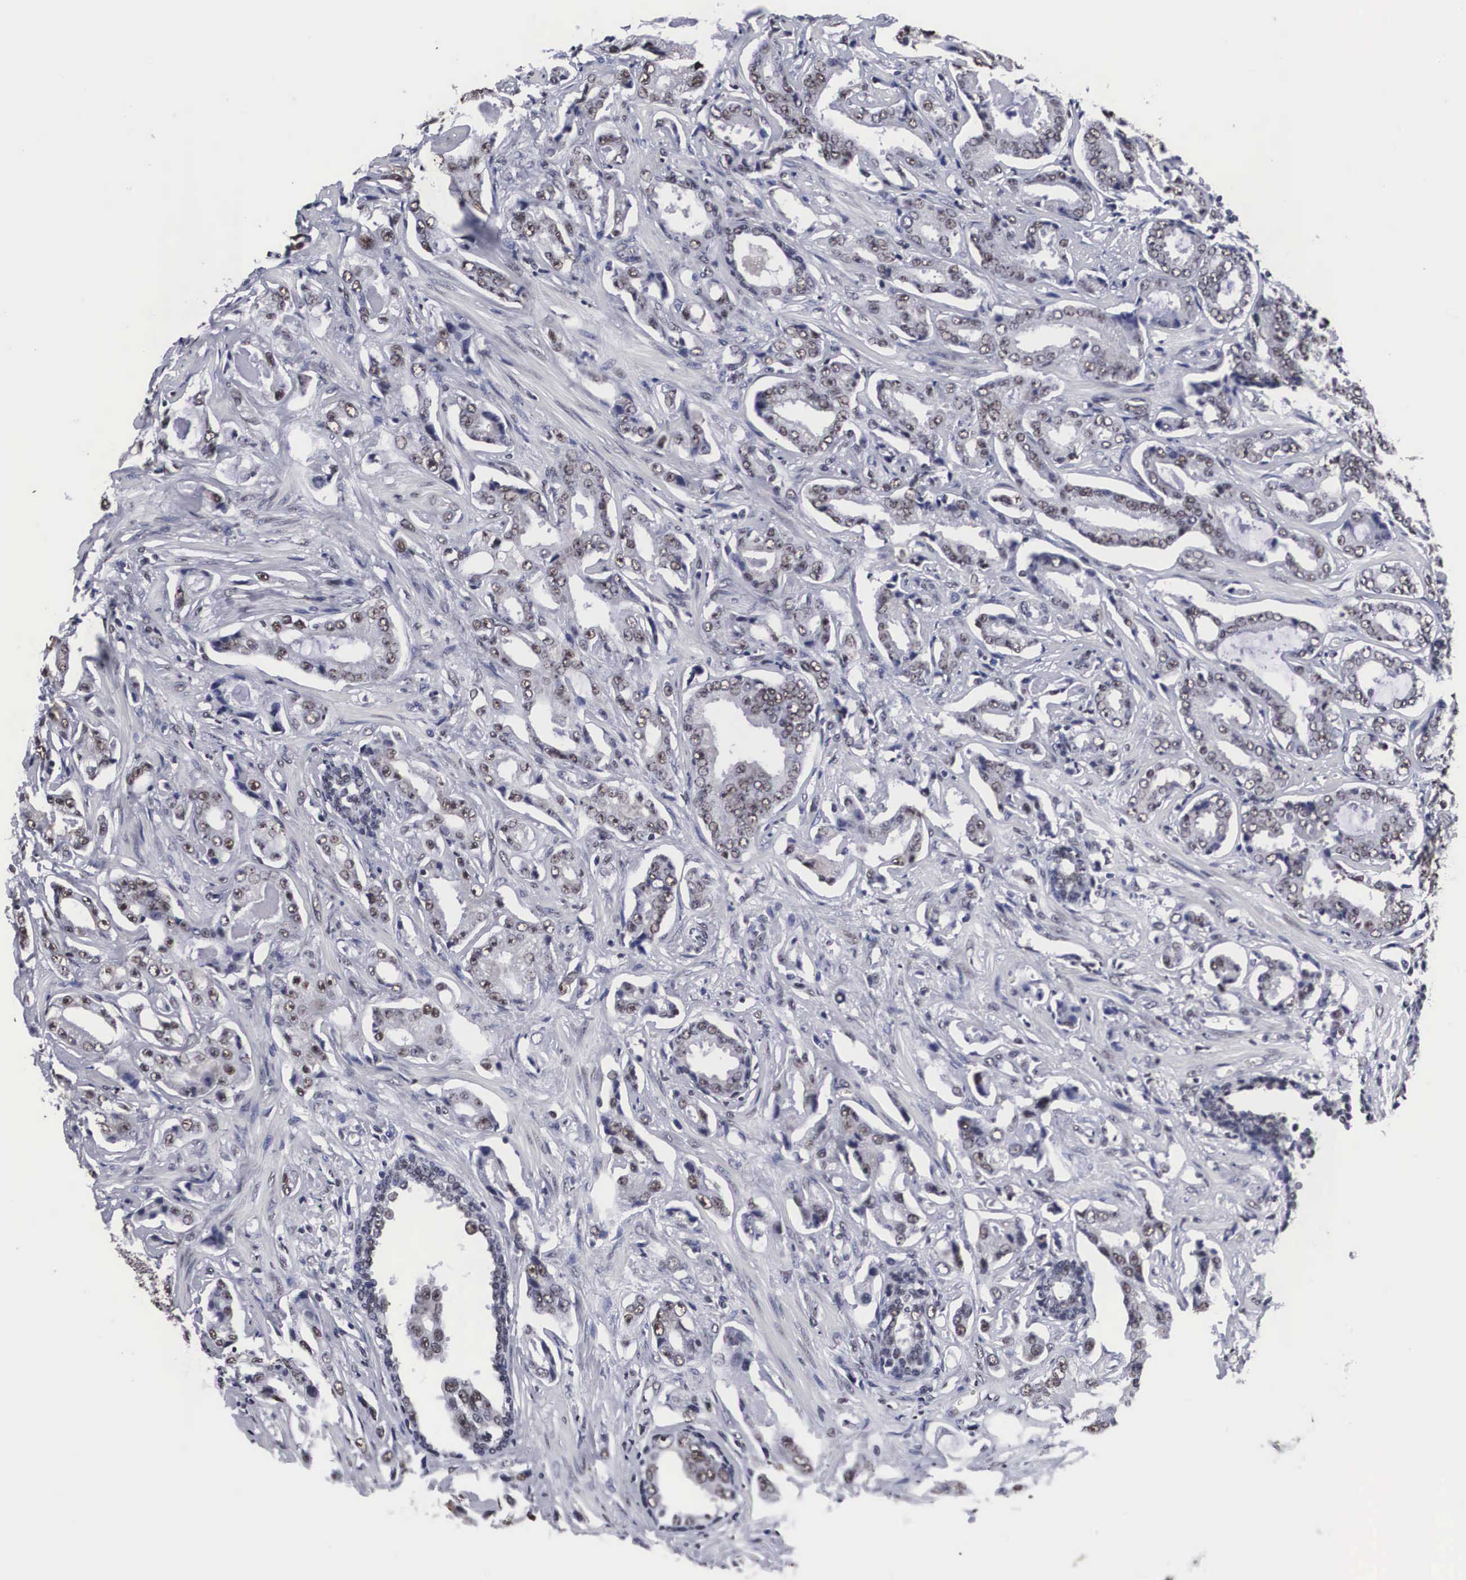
{"staining": {"intensity": "weak", "quantity": "25%-75%", "location": "nuclear"}, "tissue": "prostate cancer", "cell_type": "Tumor cells", "image_type": "cancer", "snomed": [{"axis": "morphology", "description": "Adenocarcinoma, Low grade"}, {"axis": "topography", "description": "Prostate"}], "caption": "Adenocarcinoma (low-grade) (prostate) stained with IHC shows weak nuclear staining in approximately 25%-75% of tumor cells. The protein of interest is shown in brown color, while the nuclei are stained blue.", "gene": "ACIN1", "patient": {"sex": "male", "age": 65}}